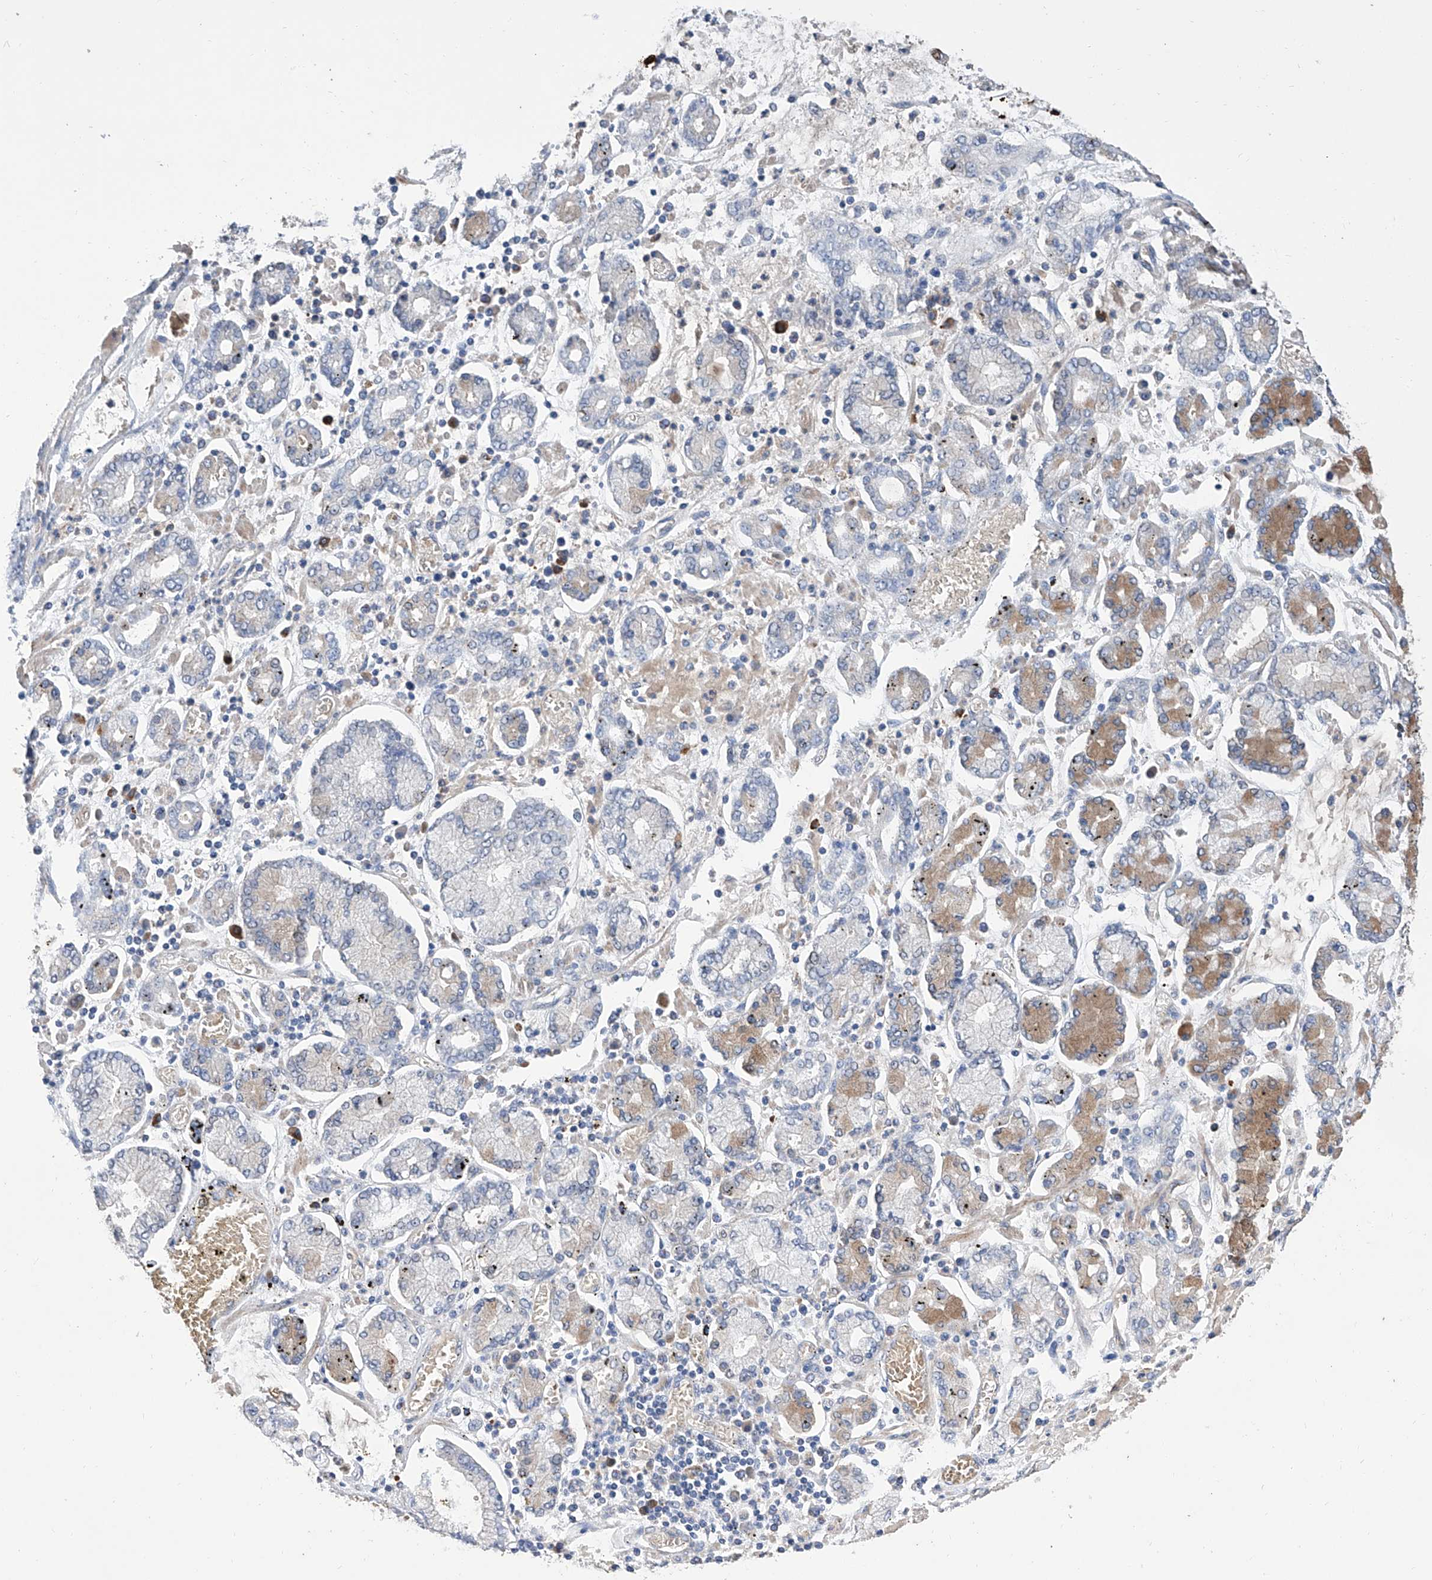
{"staining": {"intensity": "moderate", "quantity": "<25%", "location": "cytoplasmic/membranous"}, "tissue": "stomach cancer", "cell_type": "Tumor cells", "image_type": "cancer", "snomed": [{"axis": "morphology", "description": "Adenocarcinoma, NOS"}, {"axis": "topography", "description": "Stomach"}], "caption": "Immunohistochemistry of human stomach cancer displays low levels of moderate cytoplasmic/membranous positivity in about <25% of tumor cells.", "gene": "GPT", "patient": {"sex": "male", "age": 76}}